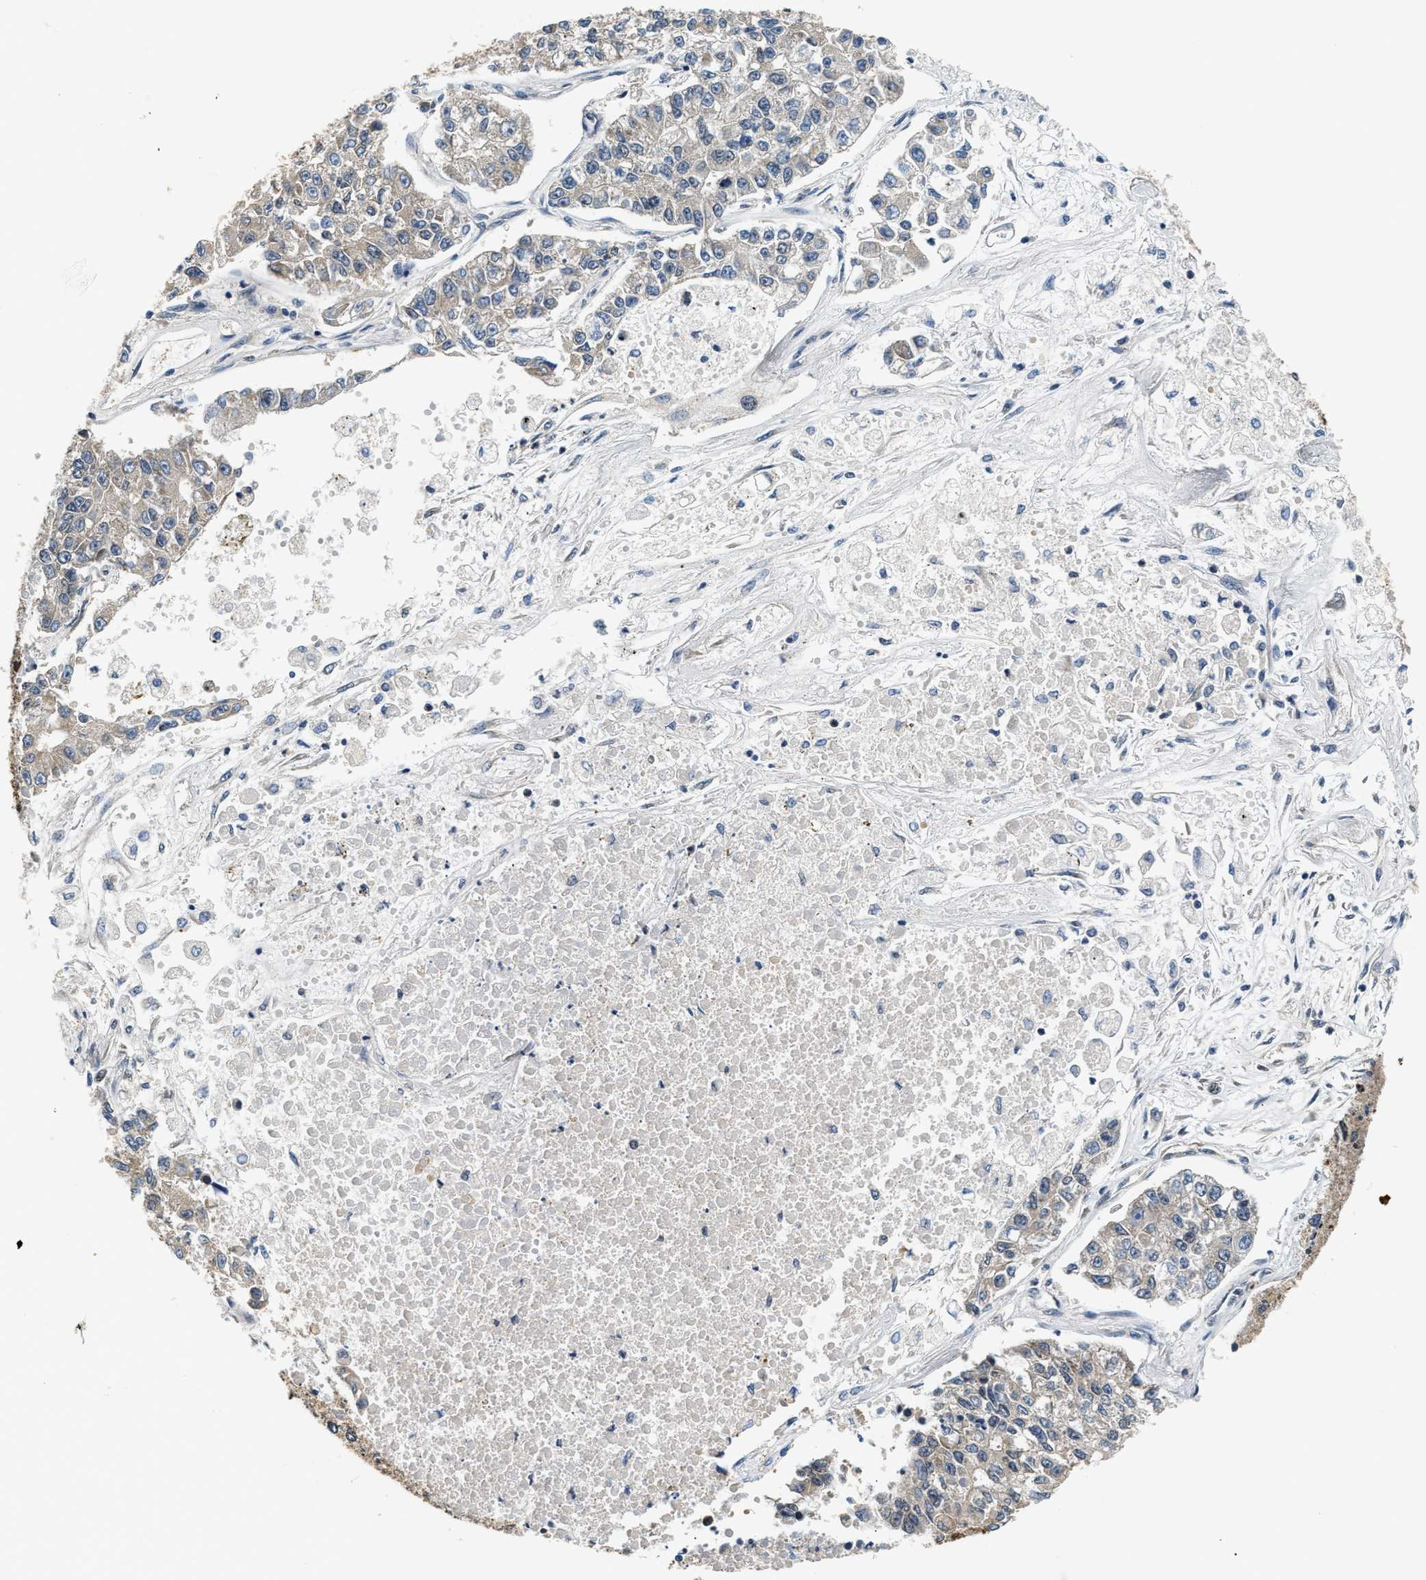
{"staining": {"intensity": "weak", "quantity": "25%-75%", "location": "cytoplasmic/membranous"}, "tissue": "lung cancer", "cell_type": "Tumor cells", "image_type": "cancer", "snomed": [{"axis": "morphology", "description": "Adenocarcinoma, NOS"}, {"axis": "topography", "description": "Lung"}], "caption": "Tumor cells demonstrate low levels of weak cytoplasmic/membranous staining in about 25%-75% of cells in lung cancer (adenocarcinoma). The staining was performed using DAB to visualize the protein expression in brown, while the nuclei were stained in blue with hematoxylin (Magnification: 20x).", "gene": "RAB29", "patient": {"sex": "male", "age": 49}}